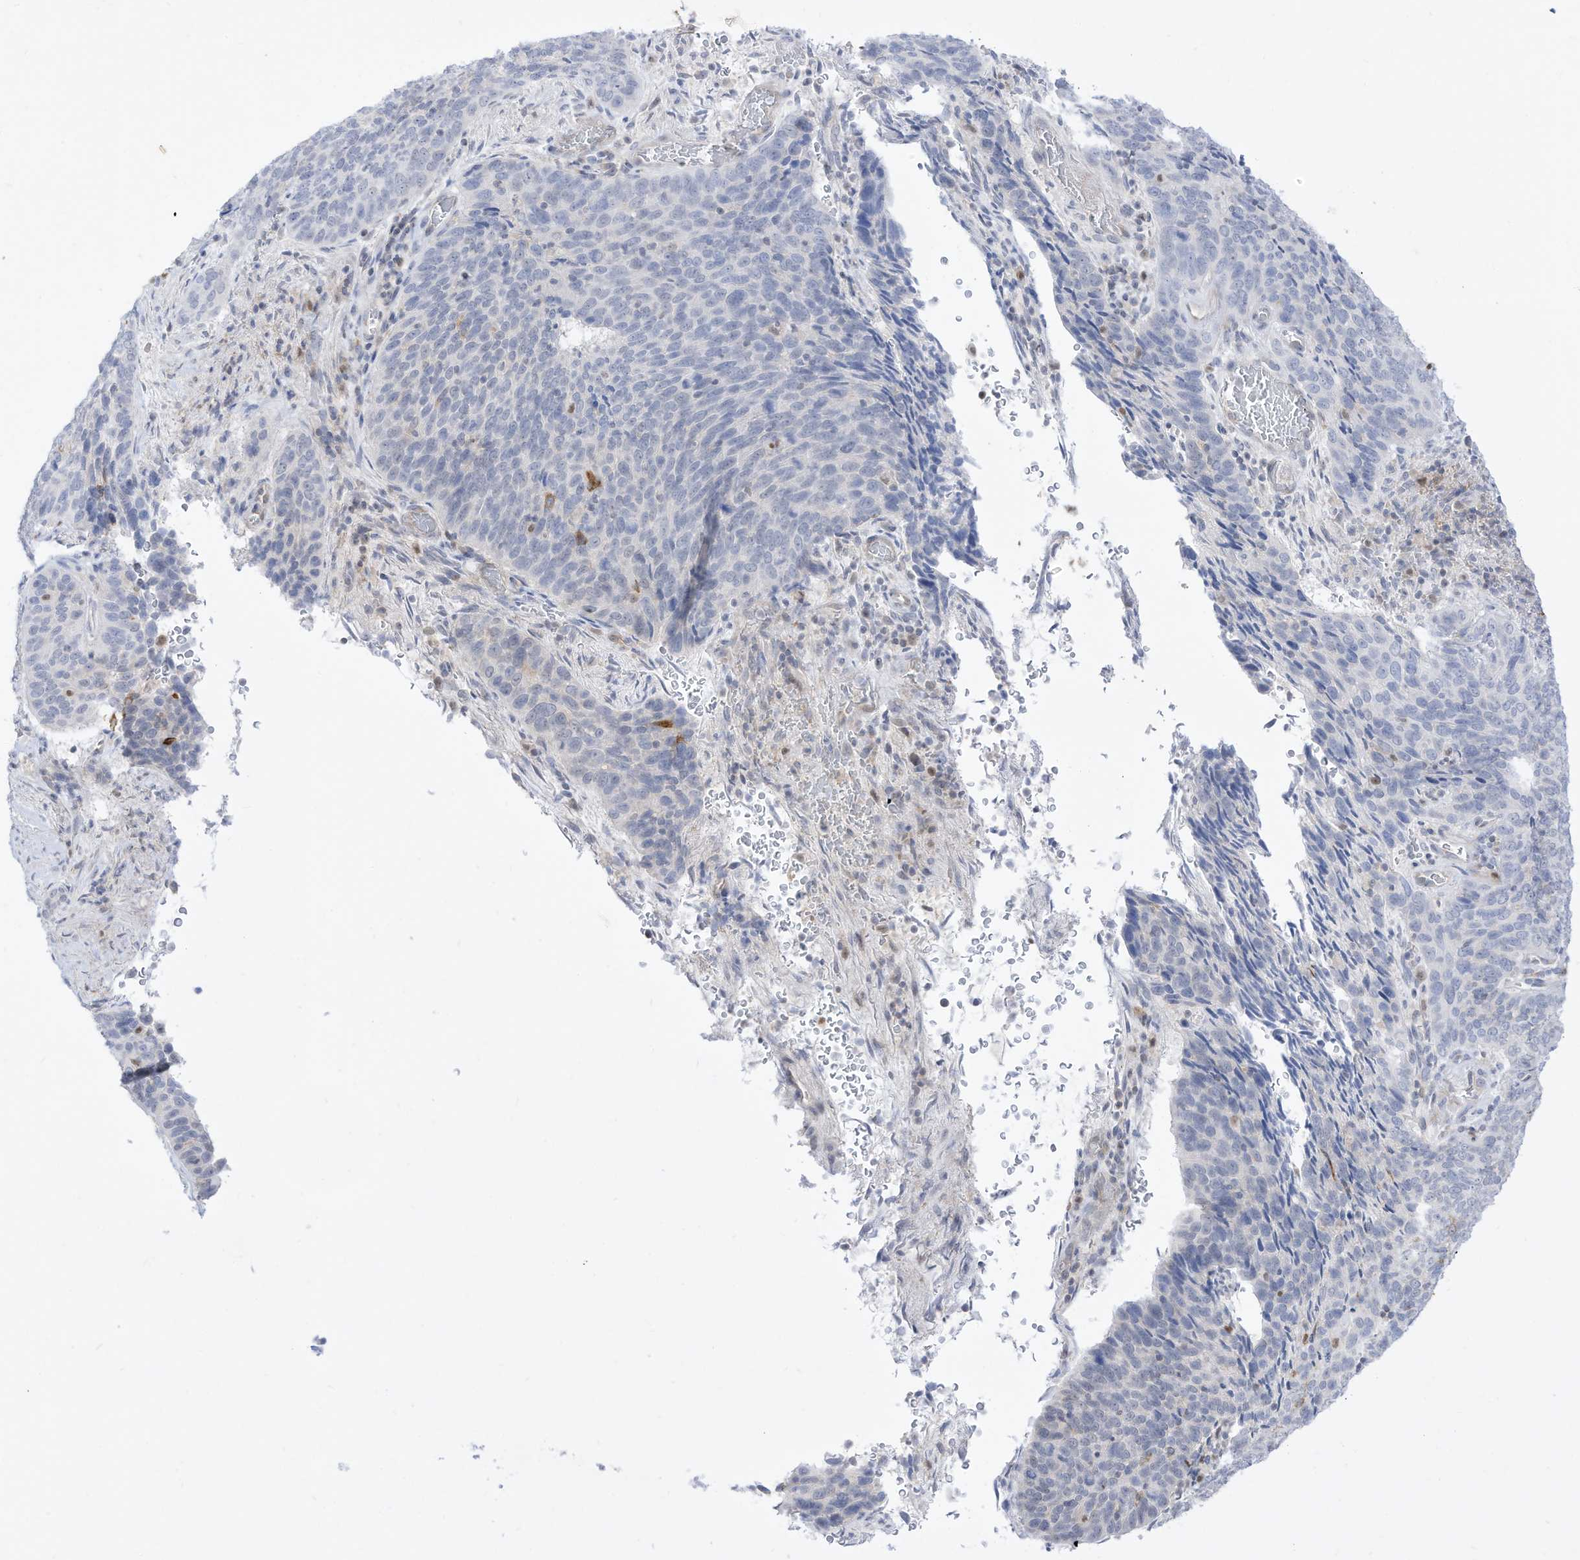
{"staining": {"intensity": "negative", "quantity": "none", "location": "none"}, "tissue": "cervical cancer", "cell_type": "Tumor cells", "image_type": "cancer", "snomed": [{"axis": "morphology", "description": "Squamous cell carcinoma, NOS"}, {"axis": "topography", "description": "Cervix"}], "caption": "Immunohistochemical staining of human cervical squamous cell carcinoma displays no significant positivity in tumor cells.", "gene": "DMKN", "patient": {"sex": "female", "age": 60}}